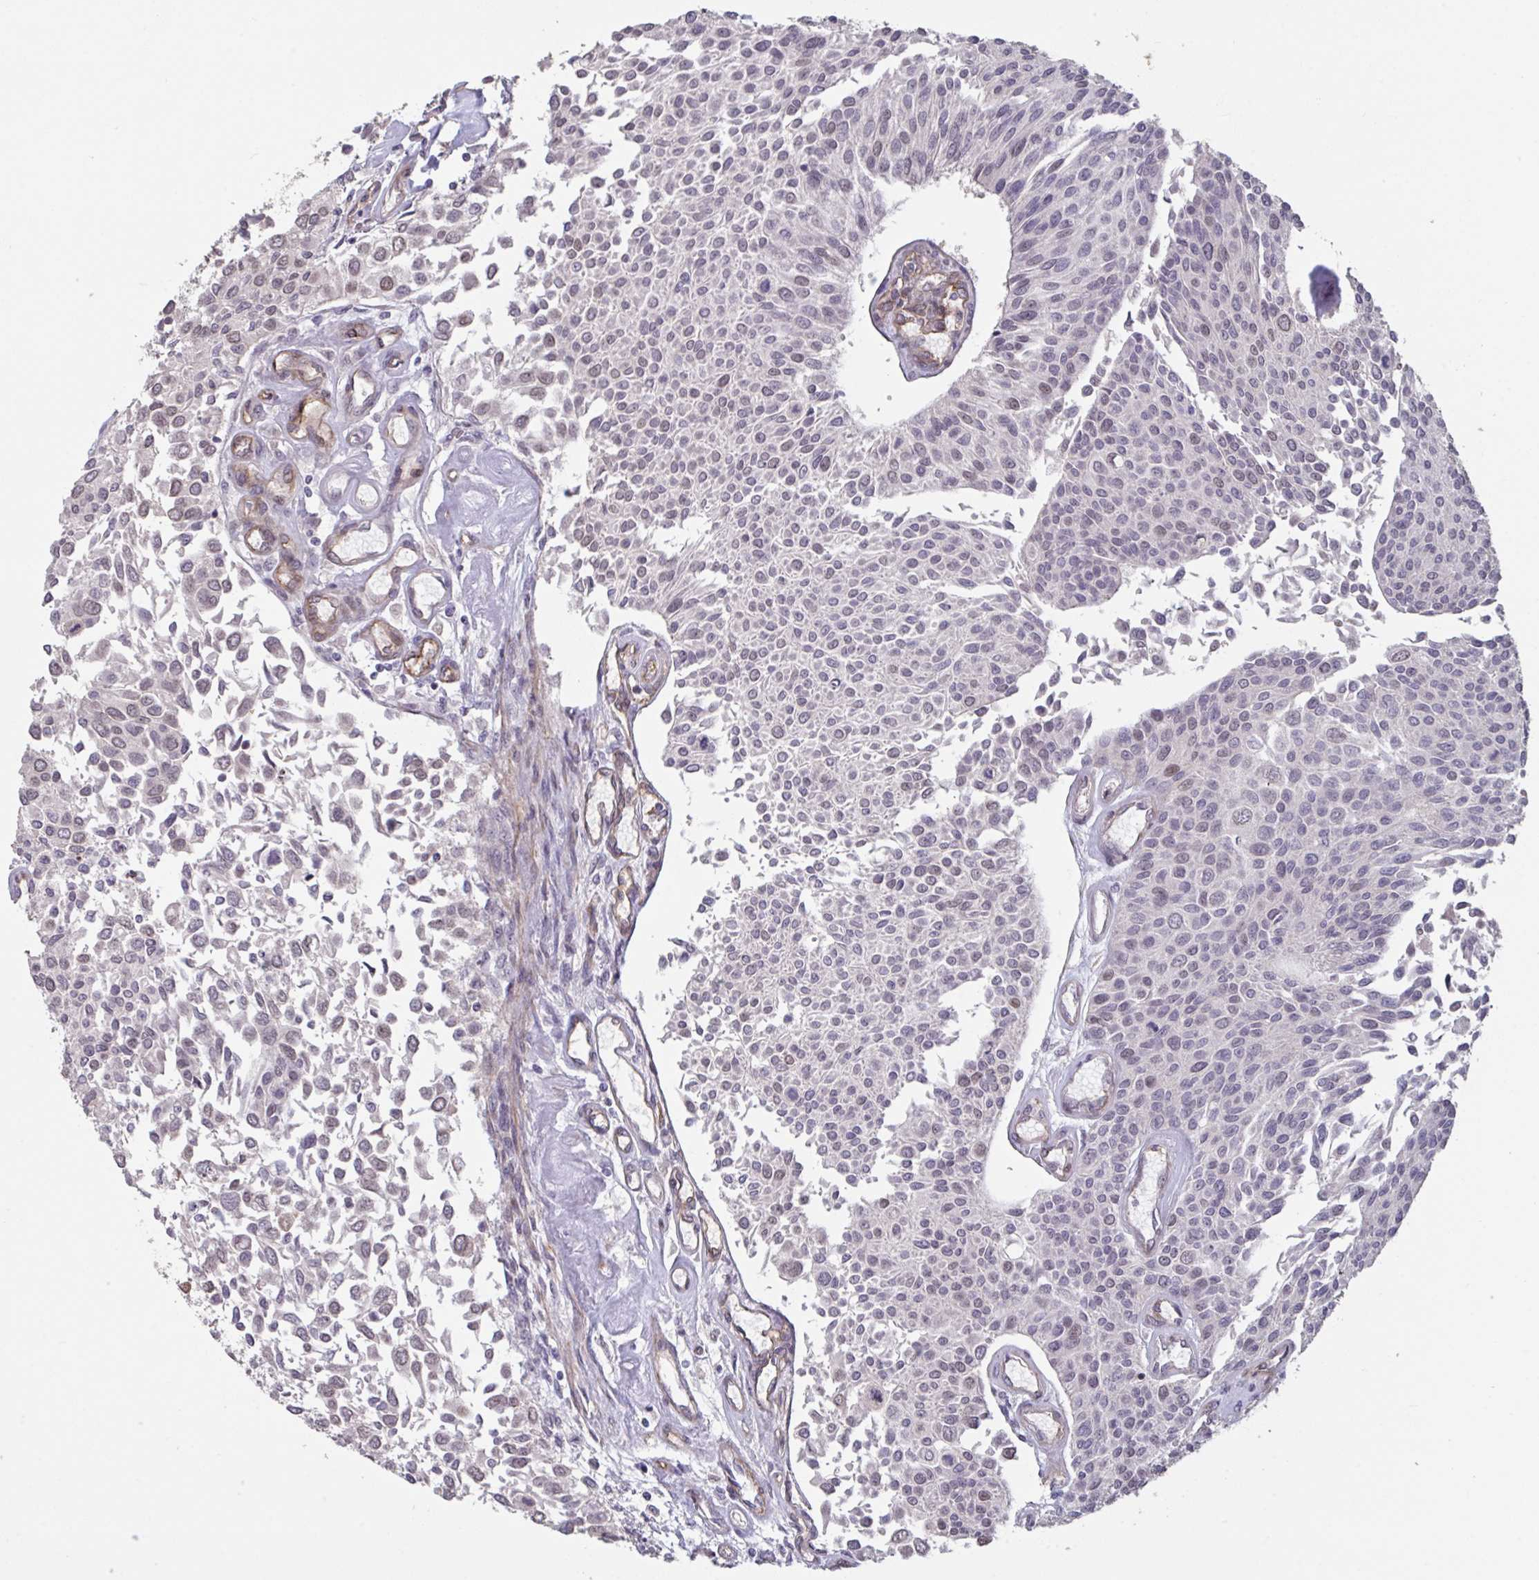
{"staining": {"intensity": "weak", "quantity": "<25%", "location": "nuclear"}, "tissue": "urothelial cancer", "cell_type": "Tumor cells", "image_type": "cancer", "snomed": [{"axis": "morphology", "description": "Urothelial carcinoma, NOS"}, {"axis": "topography", "description": "Urinary bladder"}], "caption": "Histopathology image shows no significant protein expression in tumor cells of urothelial cancer. The staining is performed using DAB (3,3'-diaminobenzidine) brown chromogen with nuclei counter-stained in using hematoxylin.", "gene": "IPO5", "patient": {"sex": "male", "age": 55}}